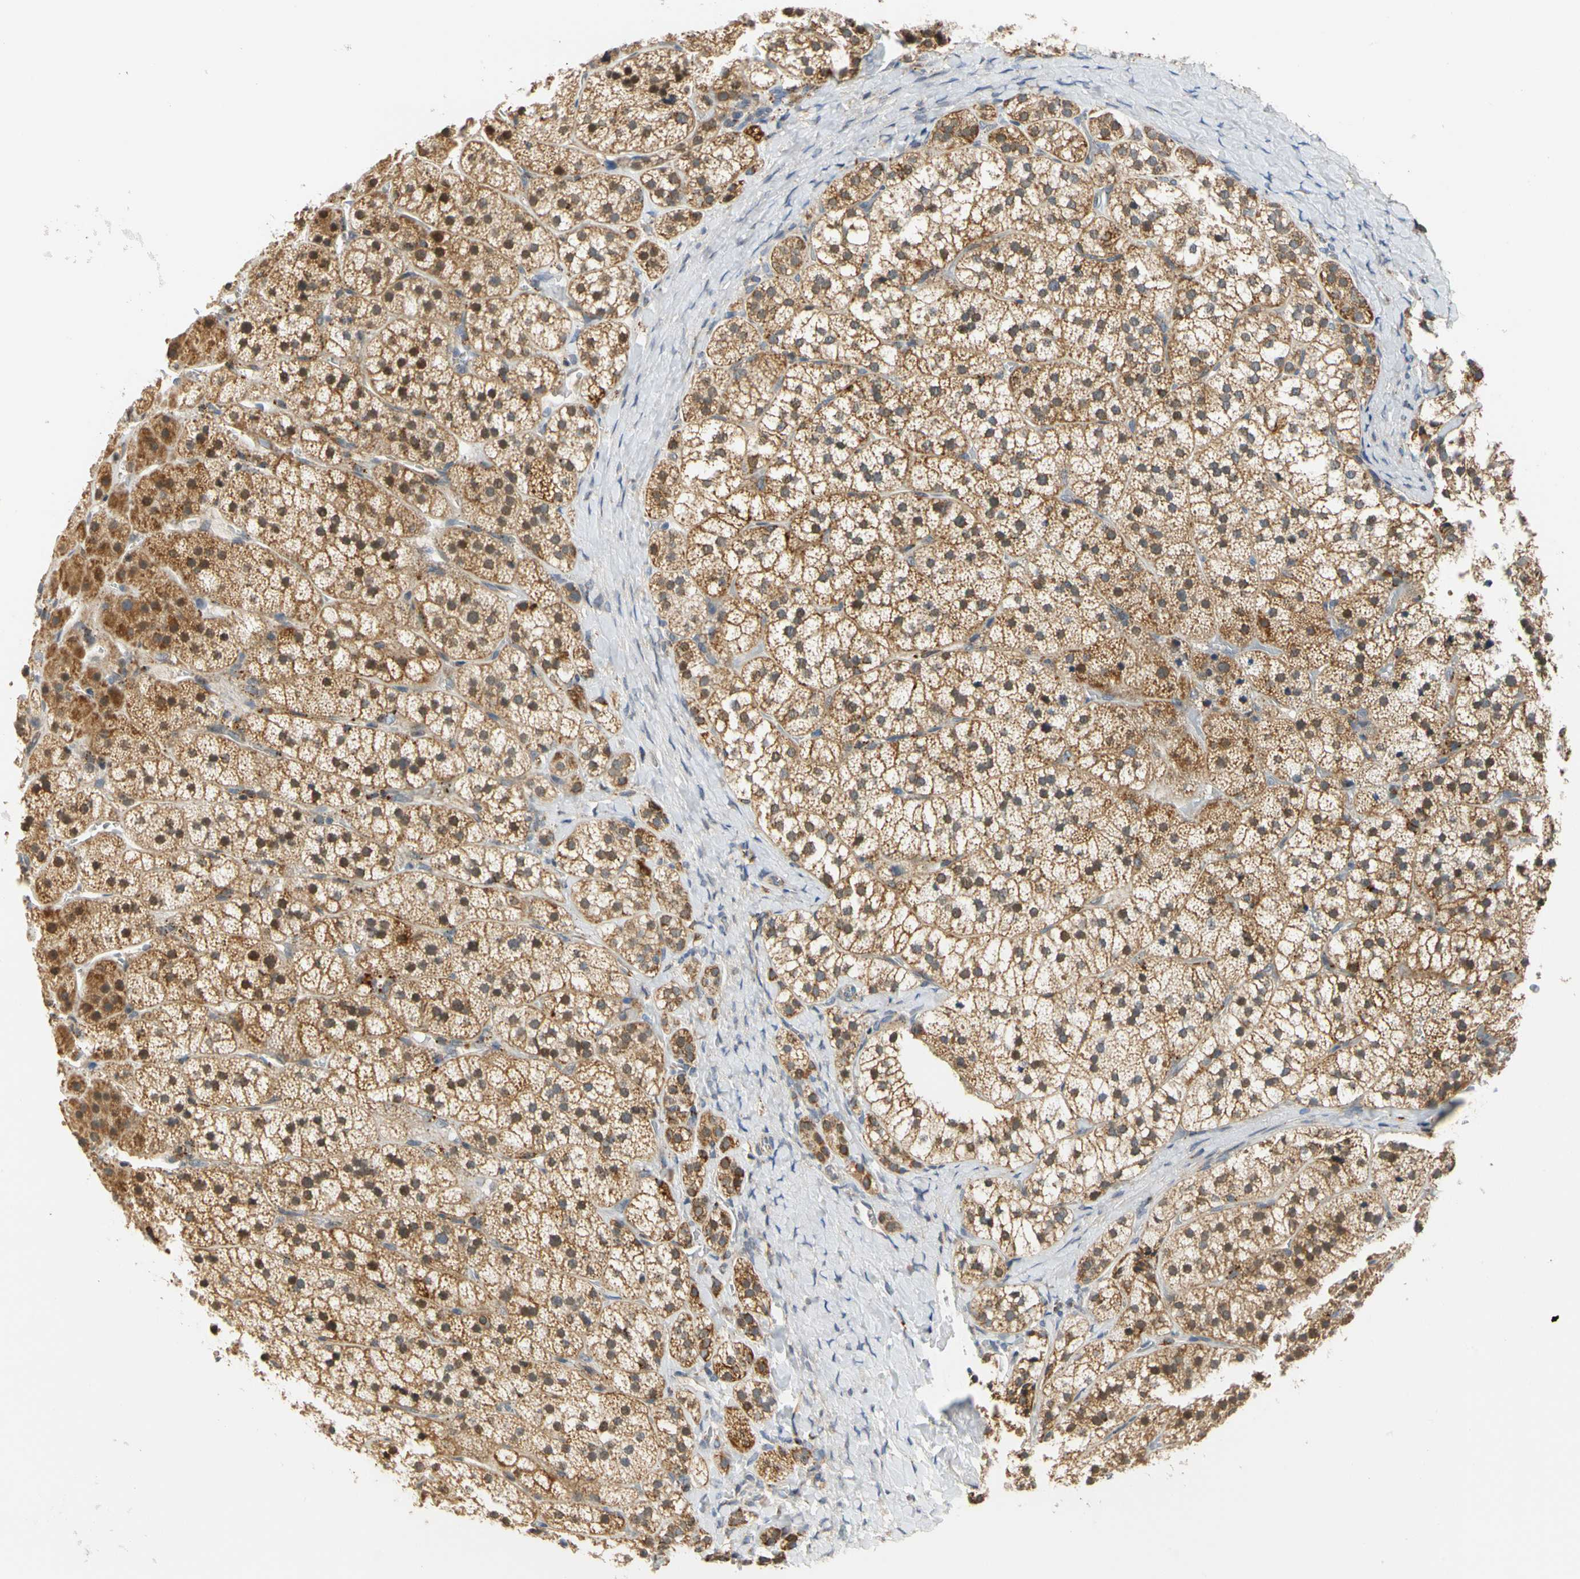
{"staining": {"intensity": "moderate", "quantity": ">75%", "location": "cytoplasmic/membranous,nuclear"}, "tissue": "adrenal gland", "cell_type": "Glandular cells", "image_type": "normal", "snomed": [{"axis": "morphology", "description": "Normal tissue, NOS"}, {"axis": "topography", "description": "Adrenal gland"}], "caption": "Immunohistochemistry histopathology image of normal adrenal gland: adrenal gland stained using immunohistochemistry (IHC) reveals medium levels of moderate protein expression localized specifically in the cytoplasmic/membranous,nuclear of glandular cells, appearing as a cytoplasmic/membranous,nuclear brown color.", "gene": "SFXN3", "patient": {"sex": "female", "age": 44}}